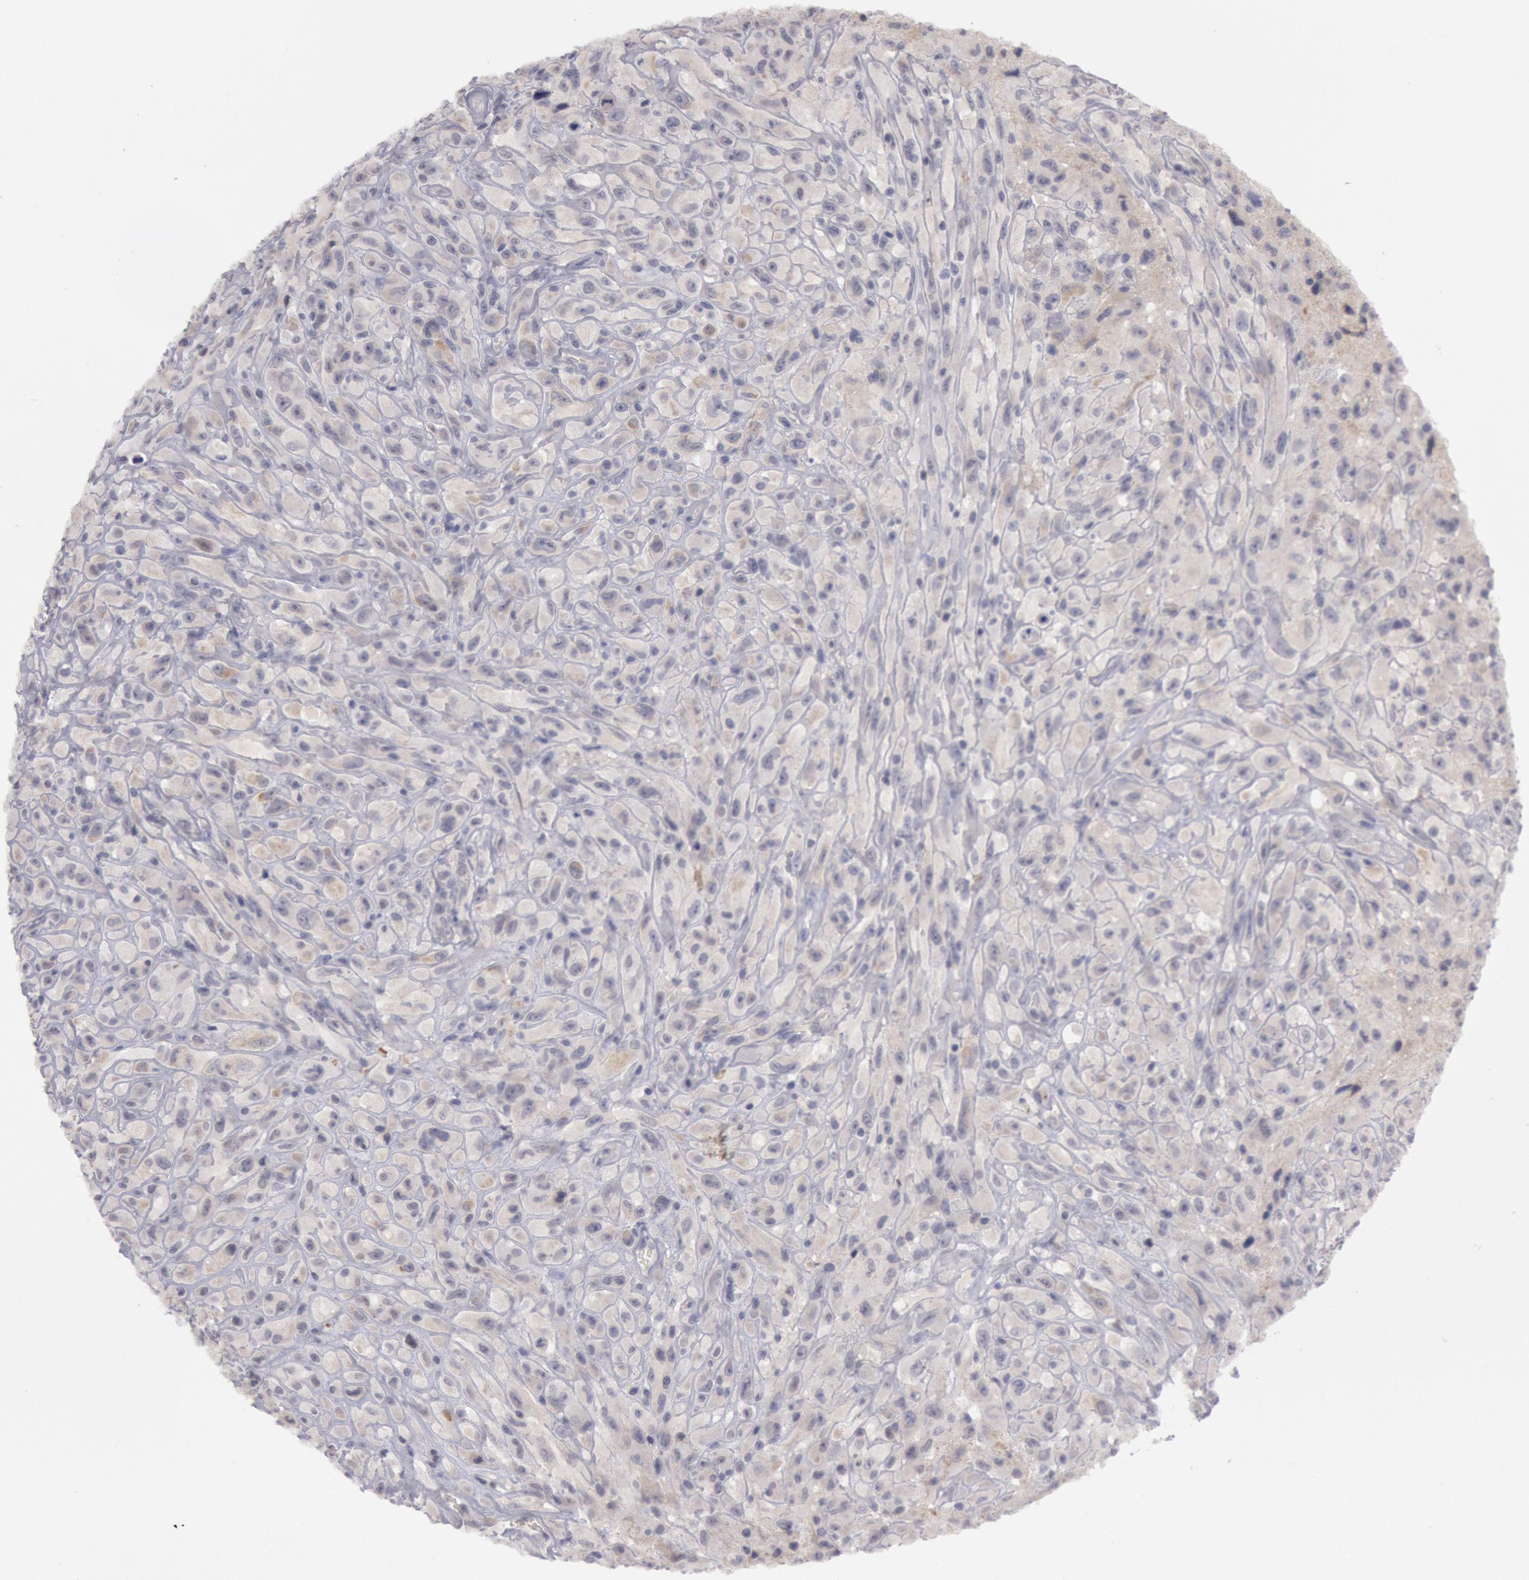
{"staining": {"intensity": "weak", "quantity": "<25%", "location": "cytoplasmic/membranous"}, "tissue": "glioma", "cell_type": "Tumor cells", "image_type": "cancer", "snomed": [{"axis": "morphology", "description": "Glioma, malignant, High grade"}, {"axis": "topography", "description": "Brain"}], "caption": "This is an immunohistochemistry micrograph of malignant glioma (high-grade). There is no positivity in tumor cells.", "gene": "JOSD1", "patient": {"sex": "male", "age": 48}}